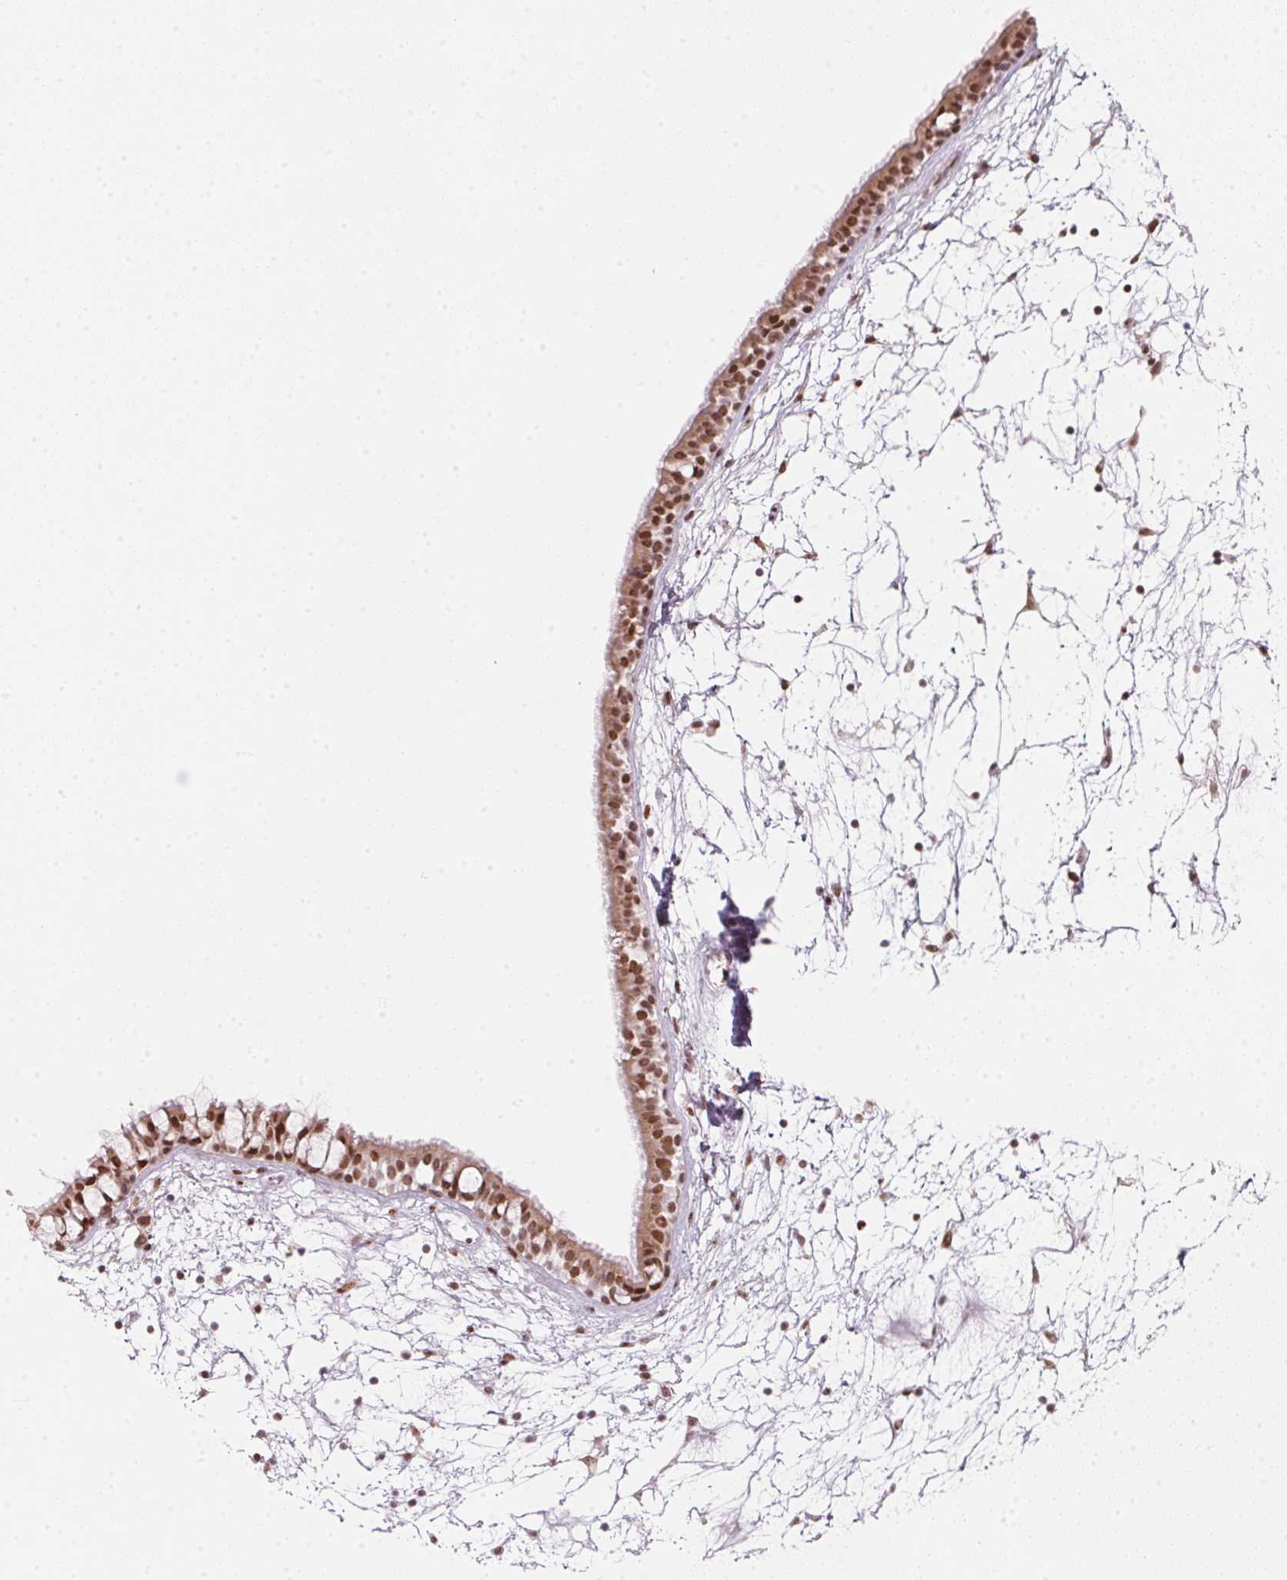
{"staining": {"intensity": "moderate", "quantity": ">75%", "location": "nuclear"}, "tissue": "nasopharynx", "cell_type": "Respiratory epithelial cells", "image_type": "normal", "snomed": [{"axis": "morphology", "description": "Normal tissue, NOS"}, {"axis": "topography", "description": "Nasopharynx"}], "caption": "Immunohistochemical staining of normal nasopharynx shows medium levels of moderate nuclear expression in about >75% of respiratory epithelial cells.", "gene": "KAT6A", "patient": {"sex": "male", "age": 68}}